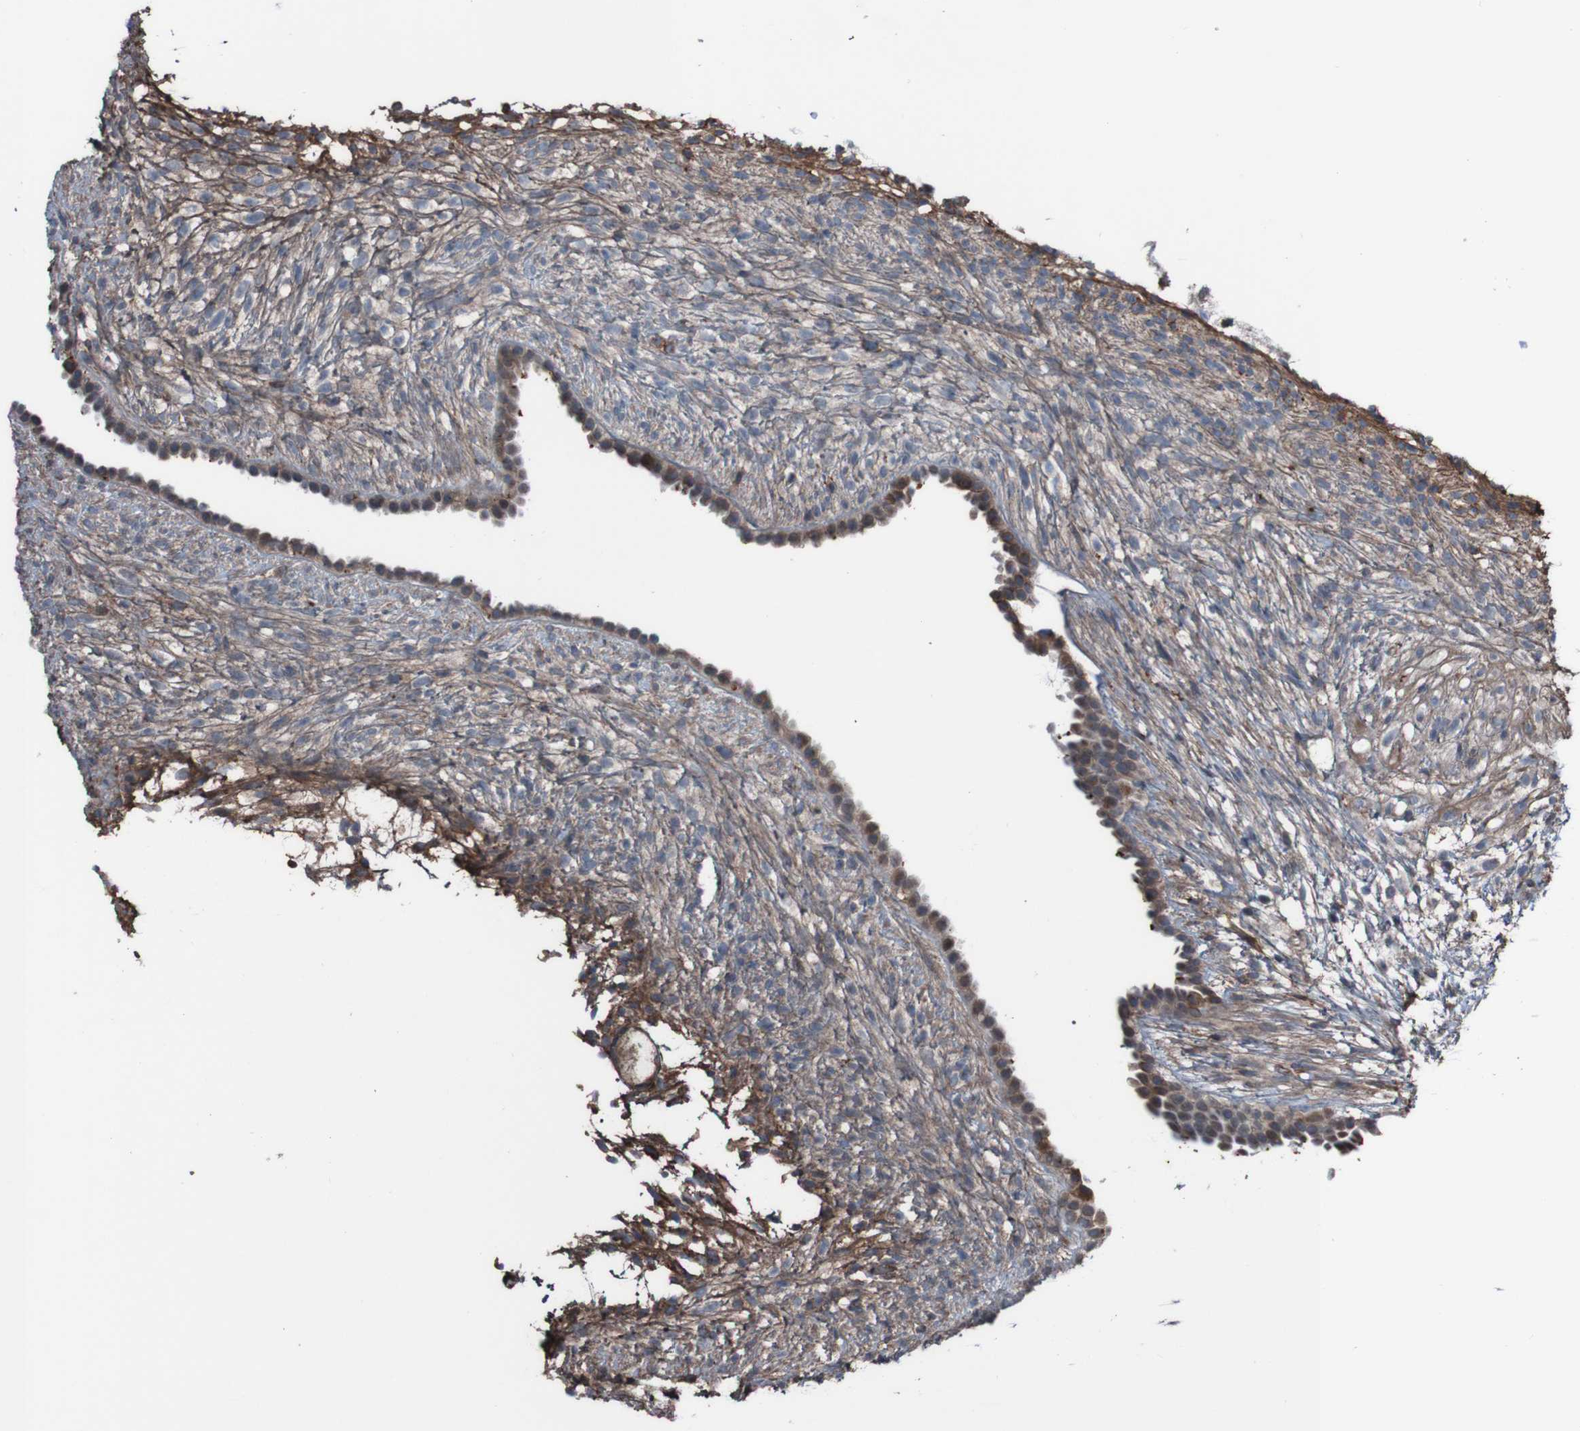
{"staining": {"intensity": "moderate", "quantity": "25%-75%", "location": "cytoplasmic/membranous"}, "tissue": "ovary", "cell_type": "Ovarian stroma cells", "image_type": "normal", "snomed": [{"axis": "morphology", "description": "Normal tissue, NOS"}, {"axis": "morphology", "description": "Cyst, NOS"}, {"axis": "topography", "description": "Ovary"}], "caption": "DAB immunohistochemical staining of benign human ovary exhibits moderate cytoplasmic/membranous protein staining in approximately 25%-75% of ovarian stroma cells. (Stains: DAB (3,3'-diaminobenzidine) in brown, nuclei in blue, Microscopy: brightfield microscopy at high magnification).", "gene": "PDGFB", "patient": {"sex": "female", "age": 18}}